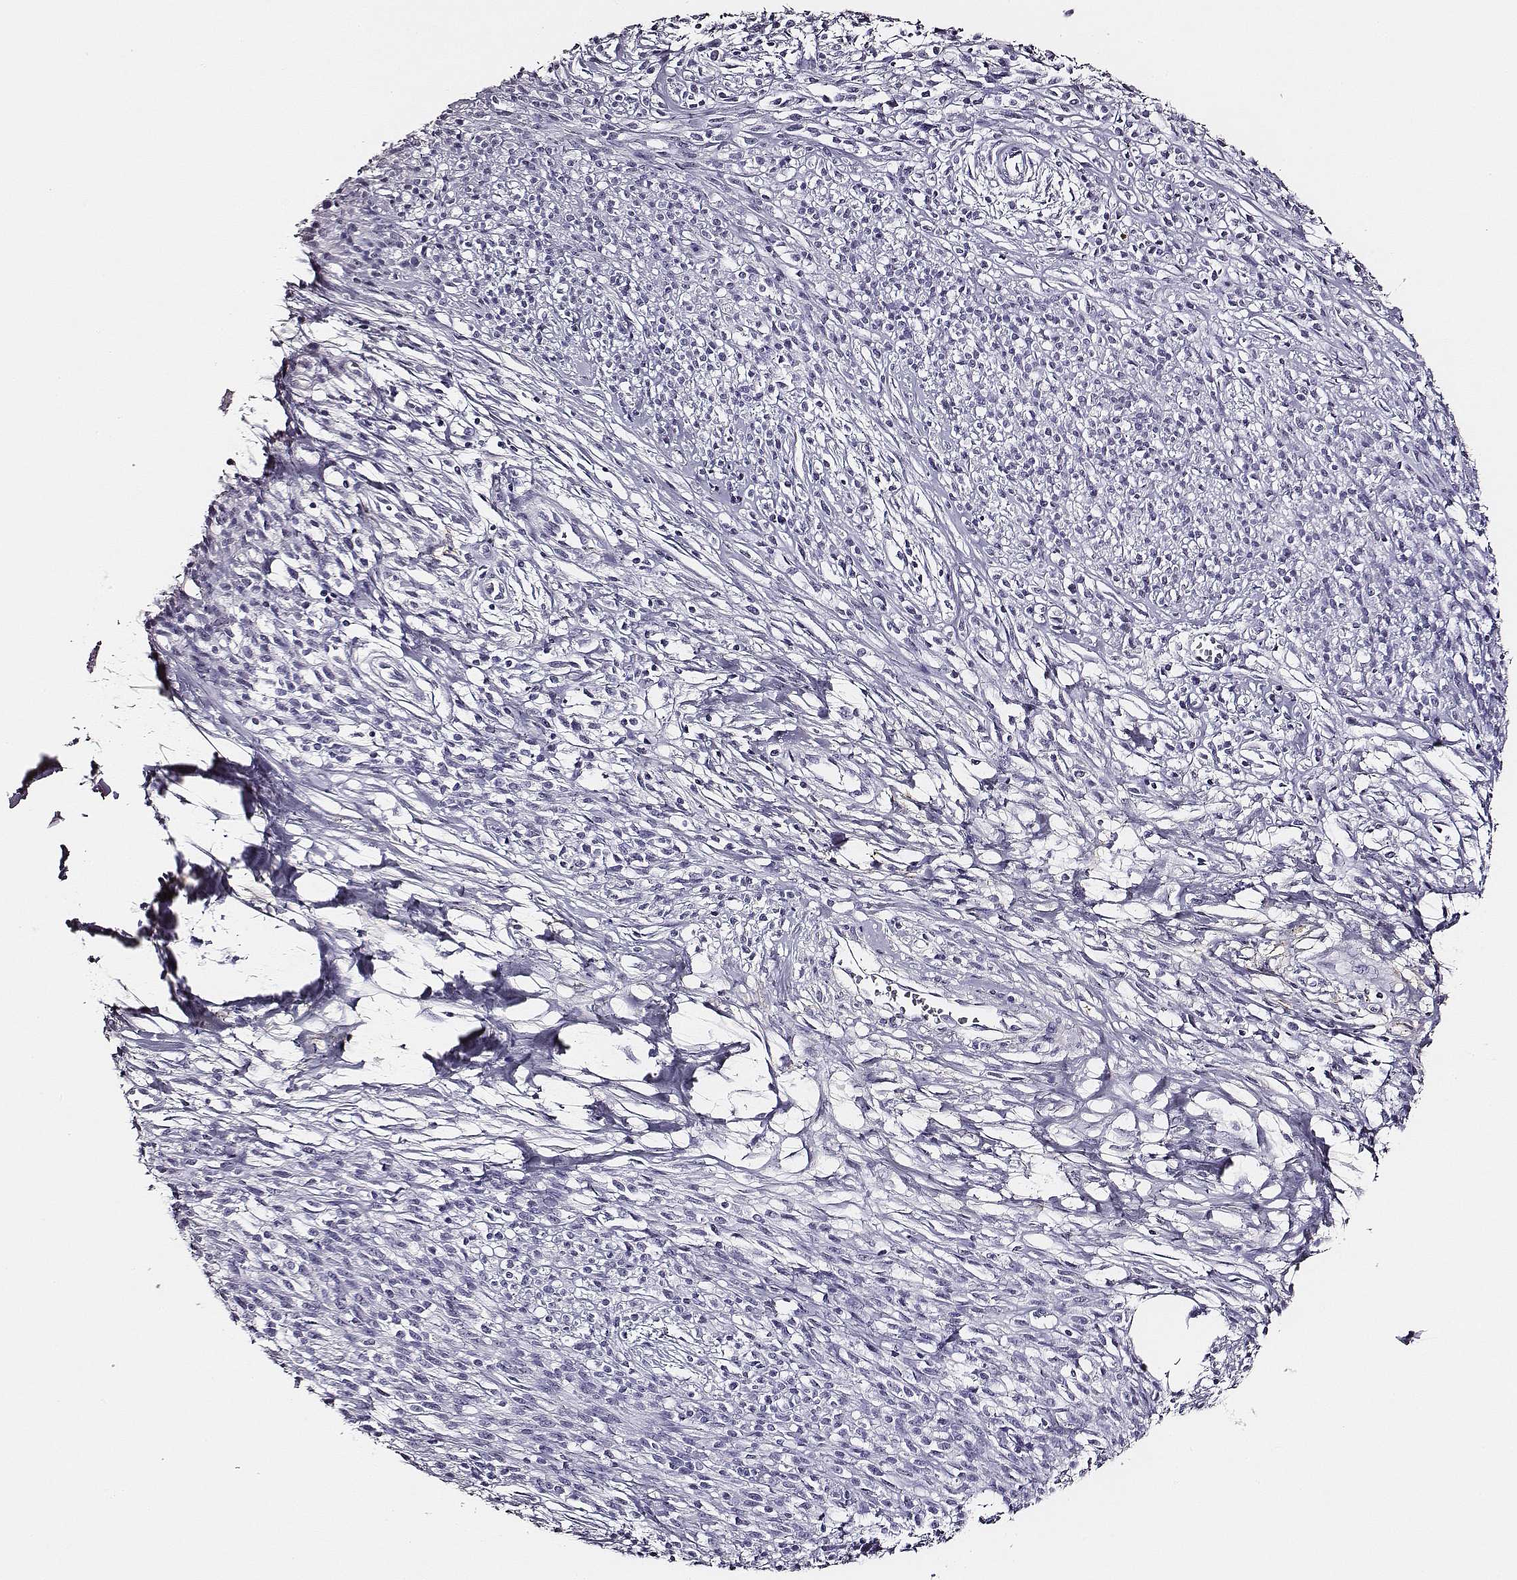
{"staining": {"intensity": "negative", "quantity": "none", "location": "none"}, "tissue": "melanoma", "cell_type": "Tumor cells", "image_type": "cancer", "snomed": [{"axis": "morphology", "description": "Malignant melanoma, NOS"}, {"axis": "topography", "description": "Skin"}, {"axis": "topography", "description": "Skin of trunk"}], "caption": "Immunohistochemistry (IHC) of melanoma exhibits no staining in tumor cells.", "gene": "DPEP1", "patient": {"sex": "male", "age": 74}}